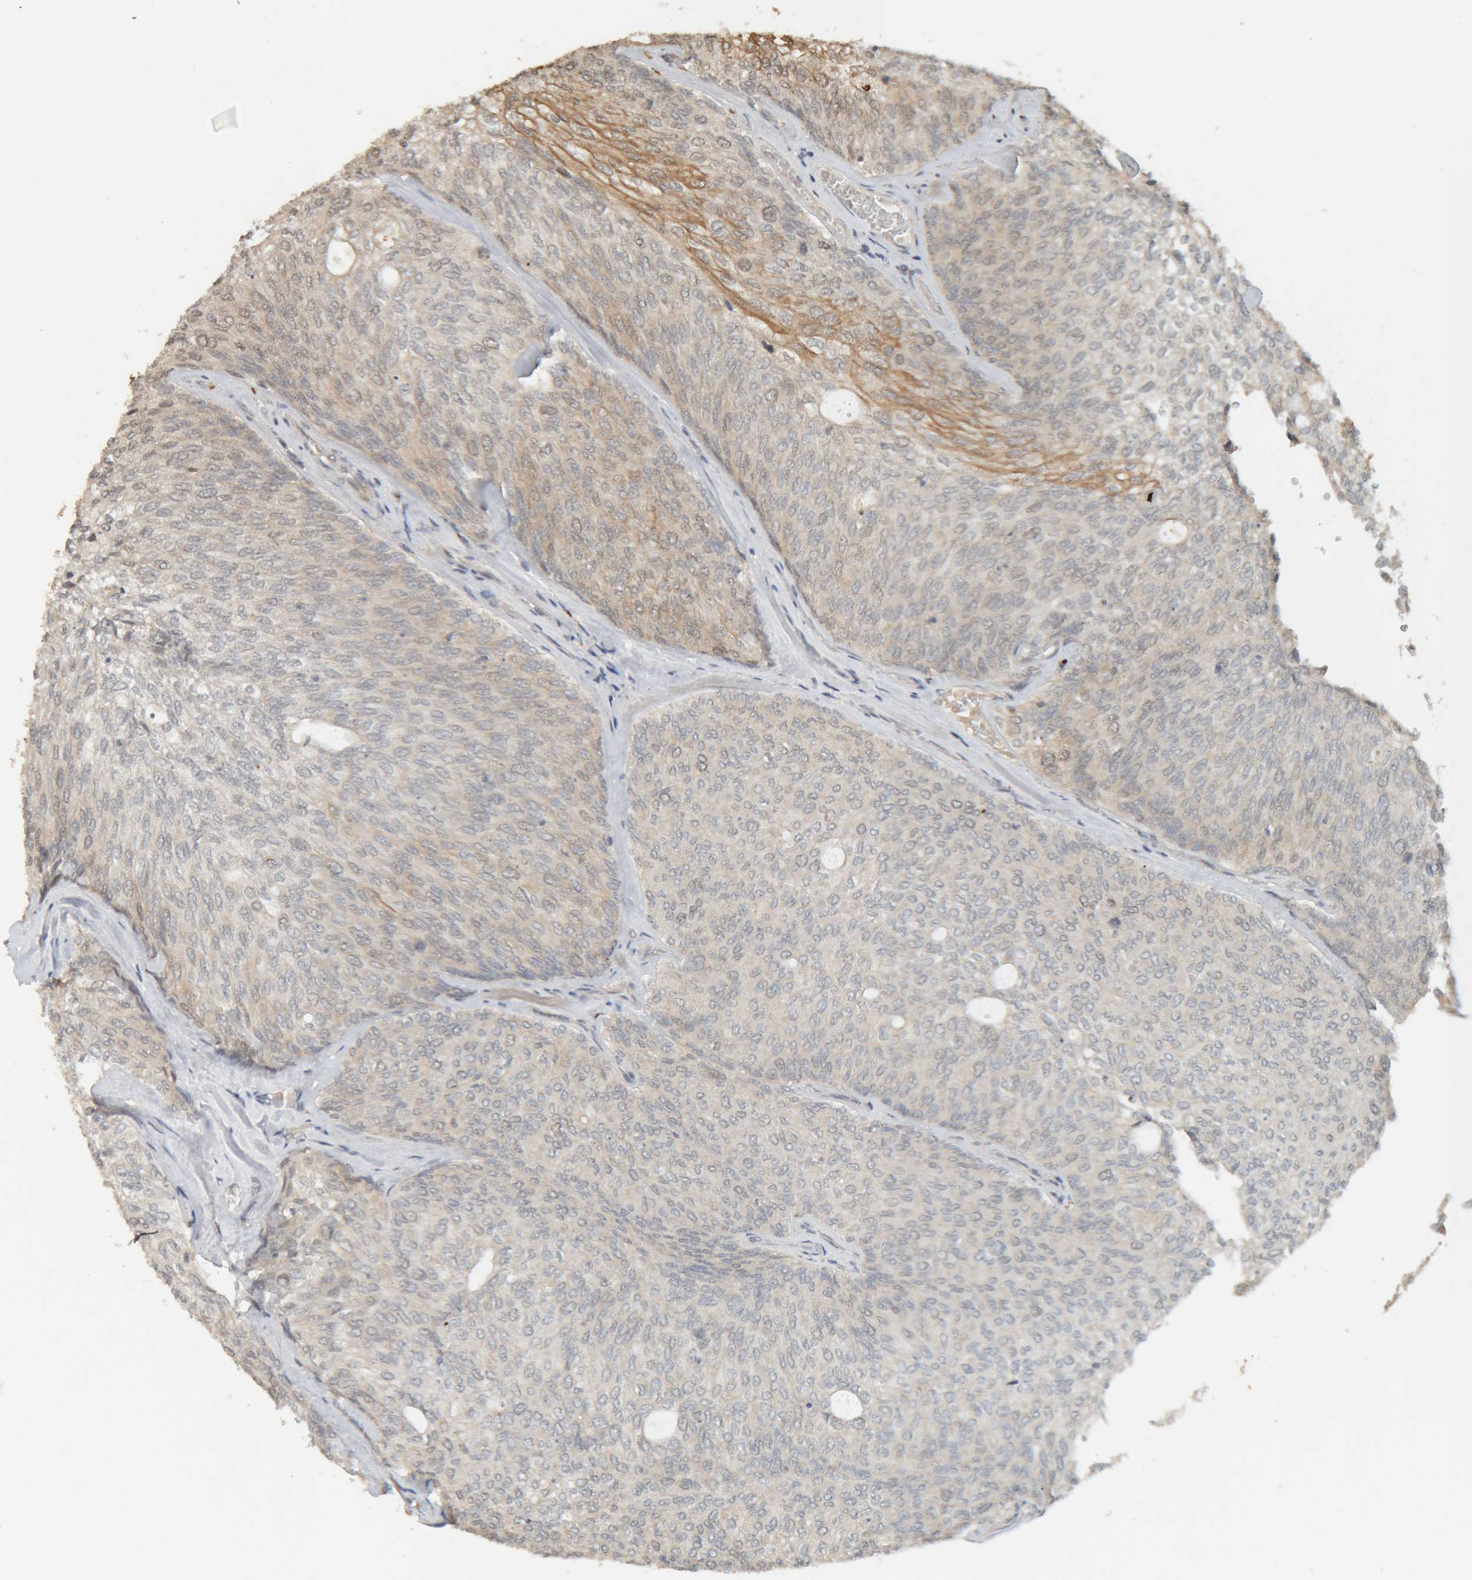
{"staining": {"intensity": "weak", "quantity": "<25%", "location": "cytoplasmic/membranous"}, "tissue": "urothelial cancer", "cell_type": "Tumor cells", "image_type": "cancer", "snomed": [{"axis": "morphology", "description": "Urothelial carcinoma, Low grade"}, {"axis": "topography", "description": "Urinary bladder"}], "caption": "Tumor cells show no significant staining in urothelial carcinoma (low-grade).", "gene": "GINS4", "patient": {"sex": "female", "age": 79}}